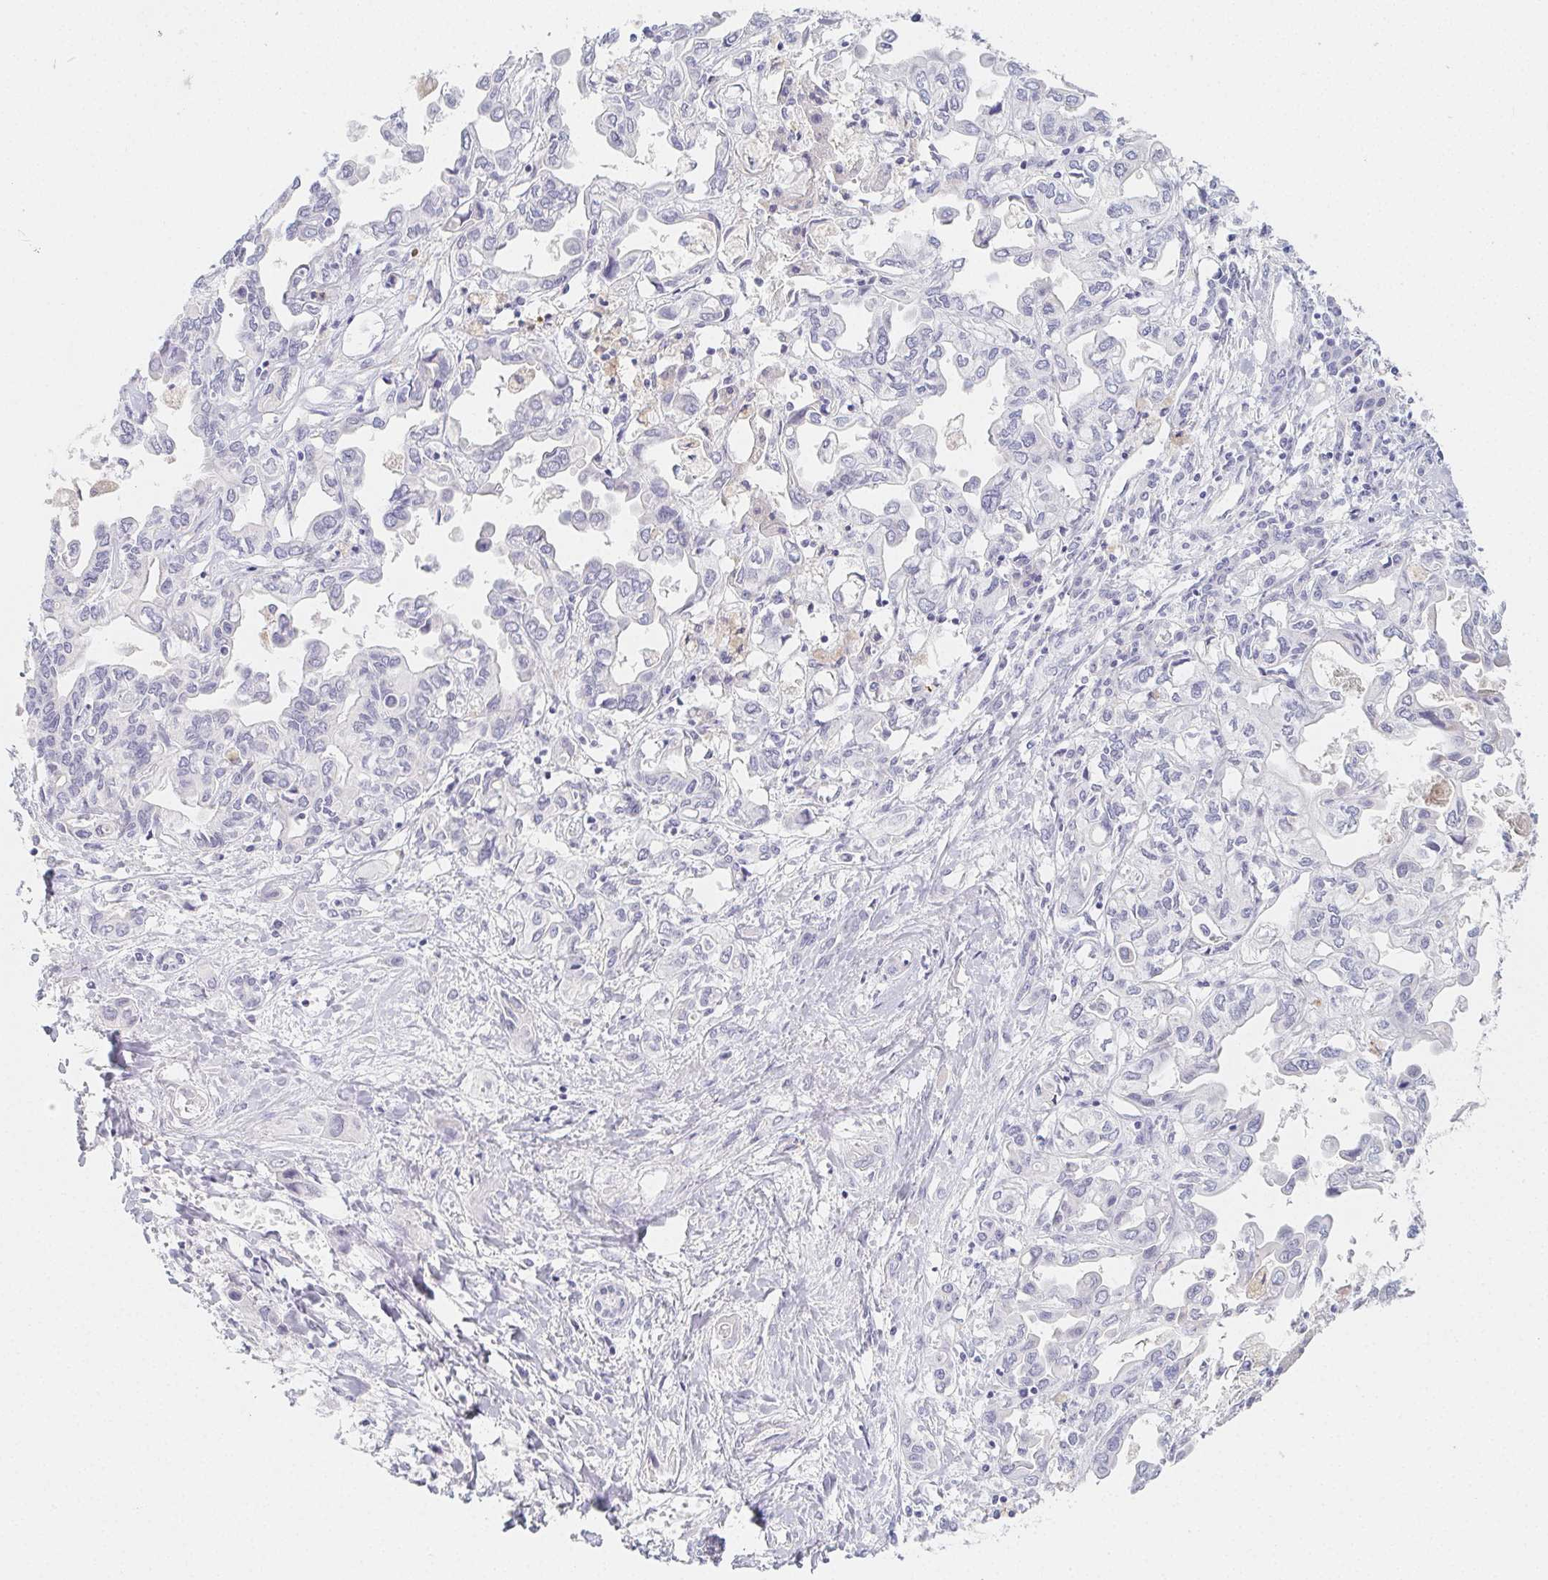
{"staining": {"intensity": "negative", "quantity": "none", "location": "none"}, "tissue": "liver cancer", "cell_type": "Tumor cells", "image_type": "cancer", "snomed": [{"axis": "morphology", "description": "Cholangiocarcinoma"}, {"axis": "topography", "description": "Liver"}], "caption": "Tumor cells are negative for brown protein staining in cholangiocarcinoma (liver).", "gene": "GLIPR1L1", "patient": {"sex": "female", "age": 64}}